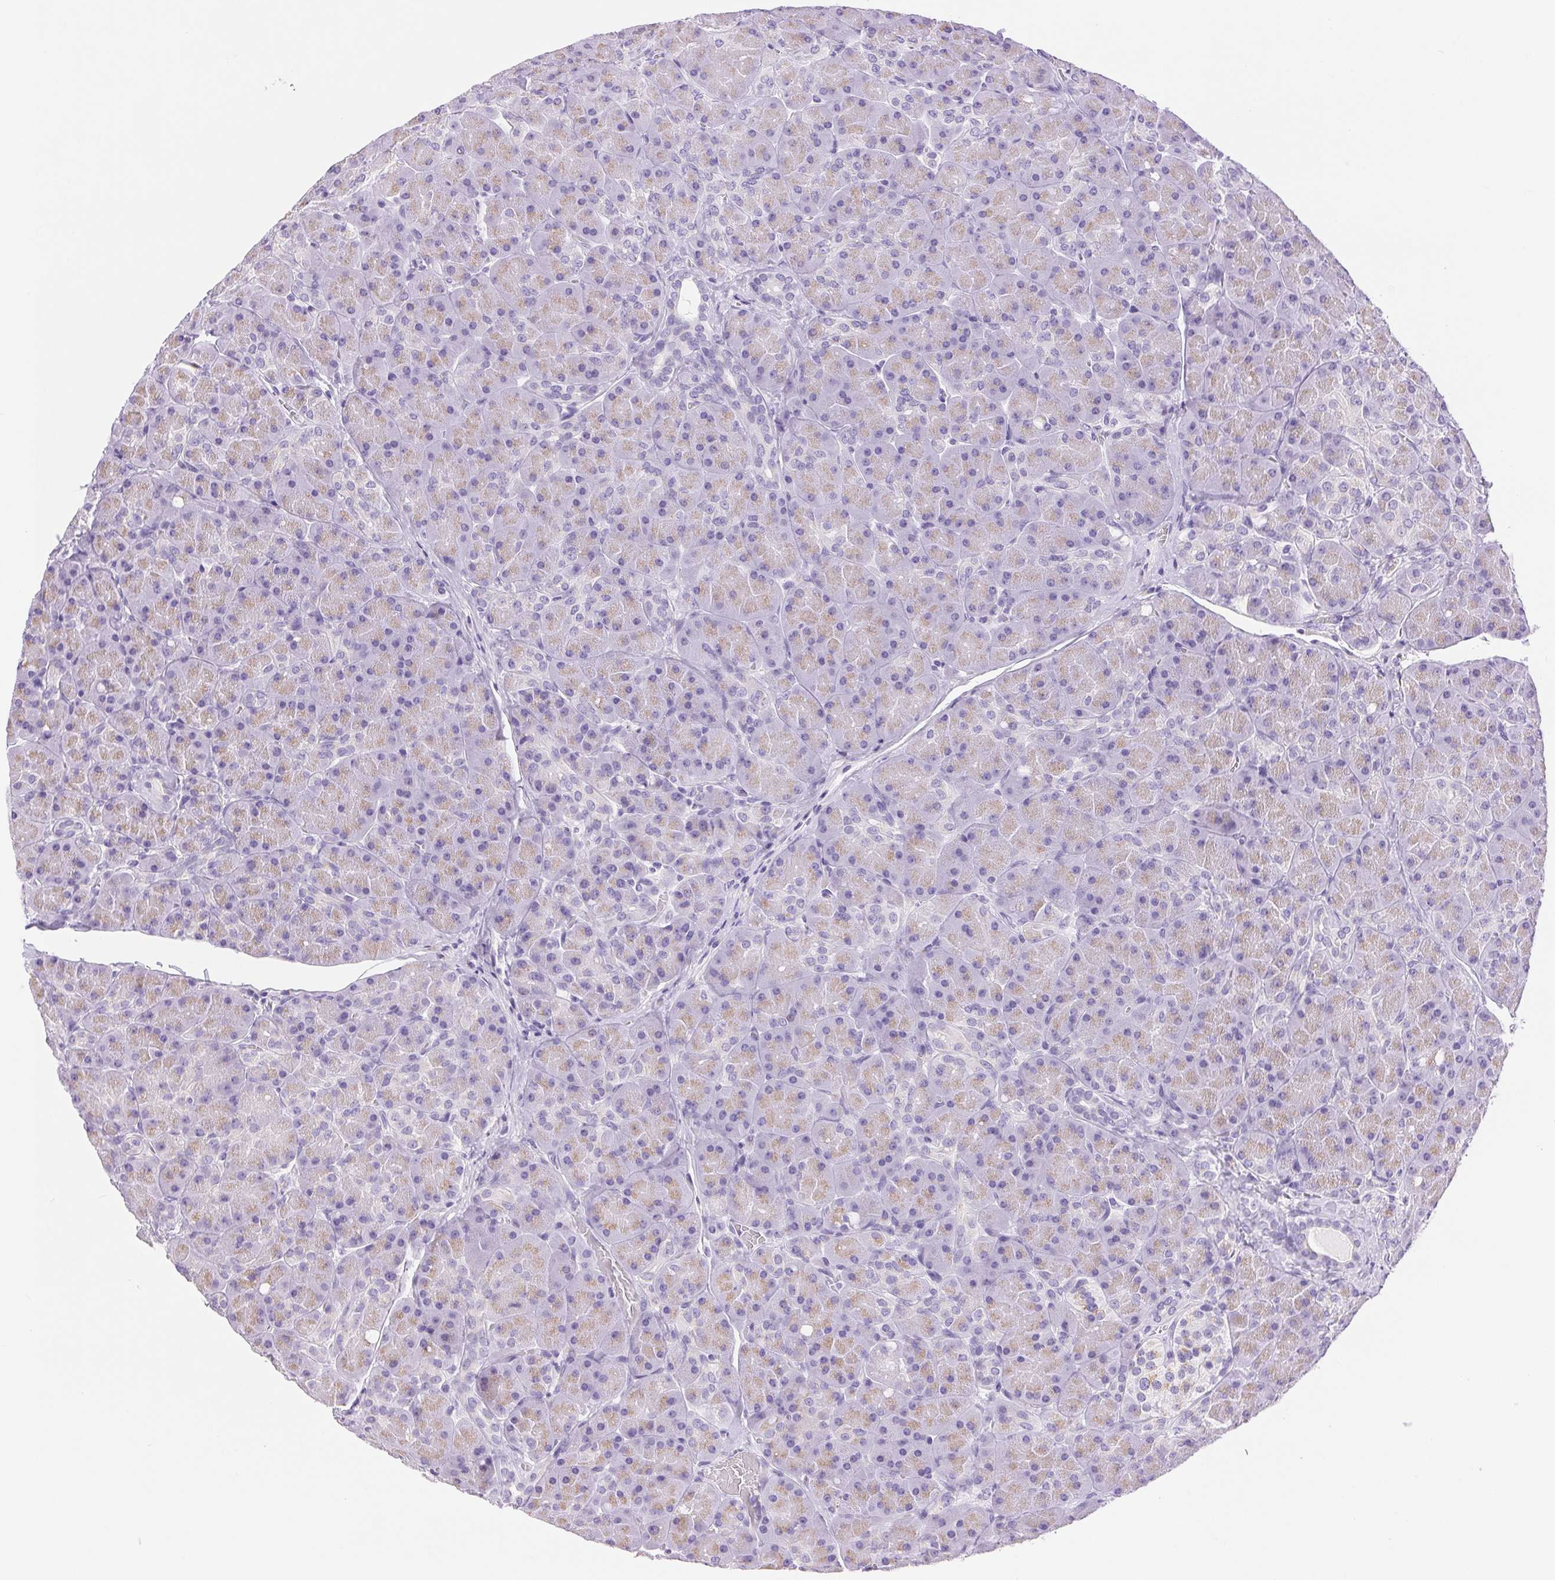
{"staining": {"intensity": "weak", "quantity": "25%-75%", "location": "cytoplasmic/membranous"}, "tissue": "pancreas", "cell_type": "Exocrine glandular cells", "image_type": "normal", "snomed": [{"axis": "morphology", "description": "Normal tissue, NOS"}, {"axis": "topography", "description": "Pancreas"}], "caption": "The histopathology image displays staining of unremarkable pancreas, revealing weak cytoplasmic/membranous protein expression (brown color) within exocrine glandular cells.", "gene": "SERPINB3", "patient": {"sex": "male", "age": 55}}